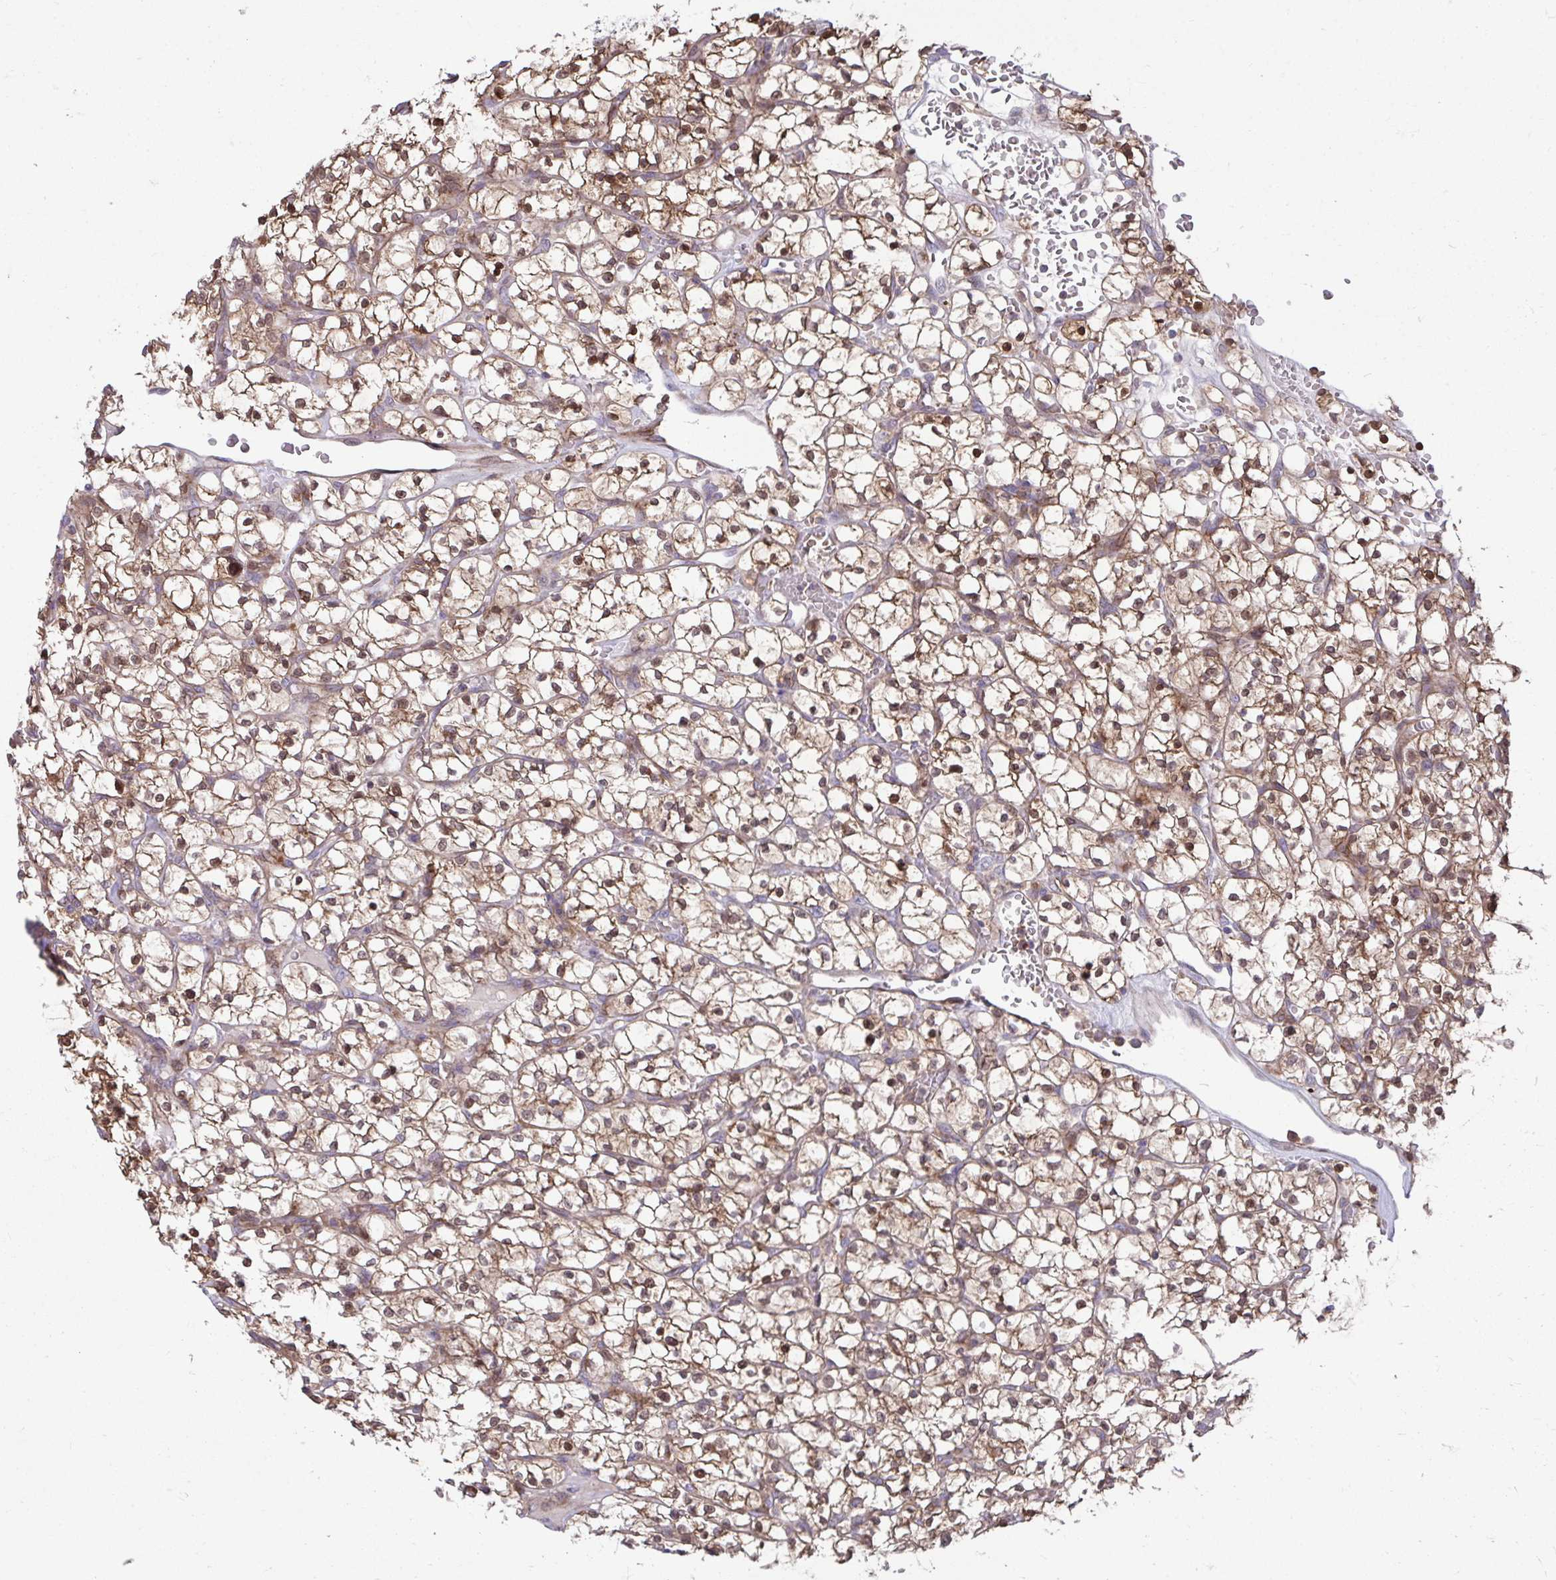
{"staining": {"intensity": "moderate", "quantity": ">75%", "location": "cytoplasmic/membranous,nuclear"}, "tissue": "renal cancer", "cell_type": "Tumor cells", "image_type": "cancer", "snomed": [{"axis": "morphology", "description": "Adenocarcinoma, NOS"}, {"axis": "topography", "description": "Kidney"}], "caption": "A brown stain labels moderate cytoplasmic/membranous and nuclear positivity of a protein in human adenocarcinoma (renal) tumor cells.", "gene": "C16orf54", "patient": {"sex": "female", "age": 64}}